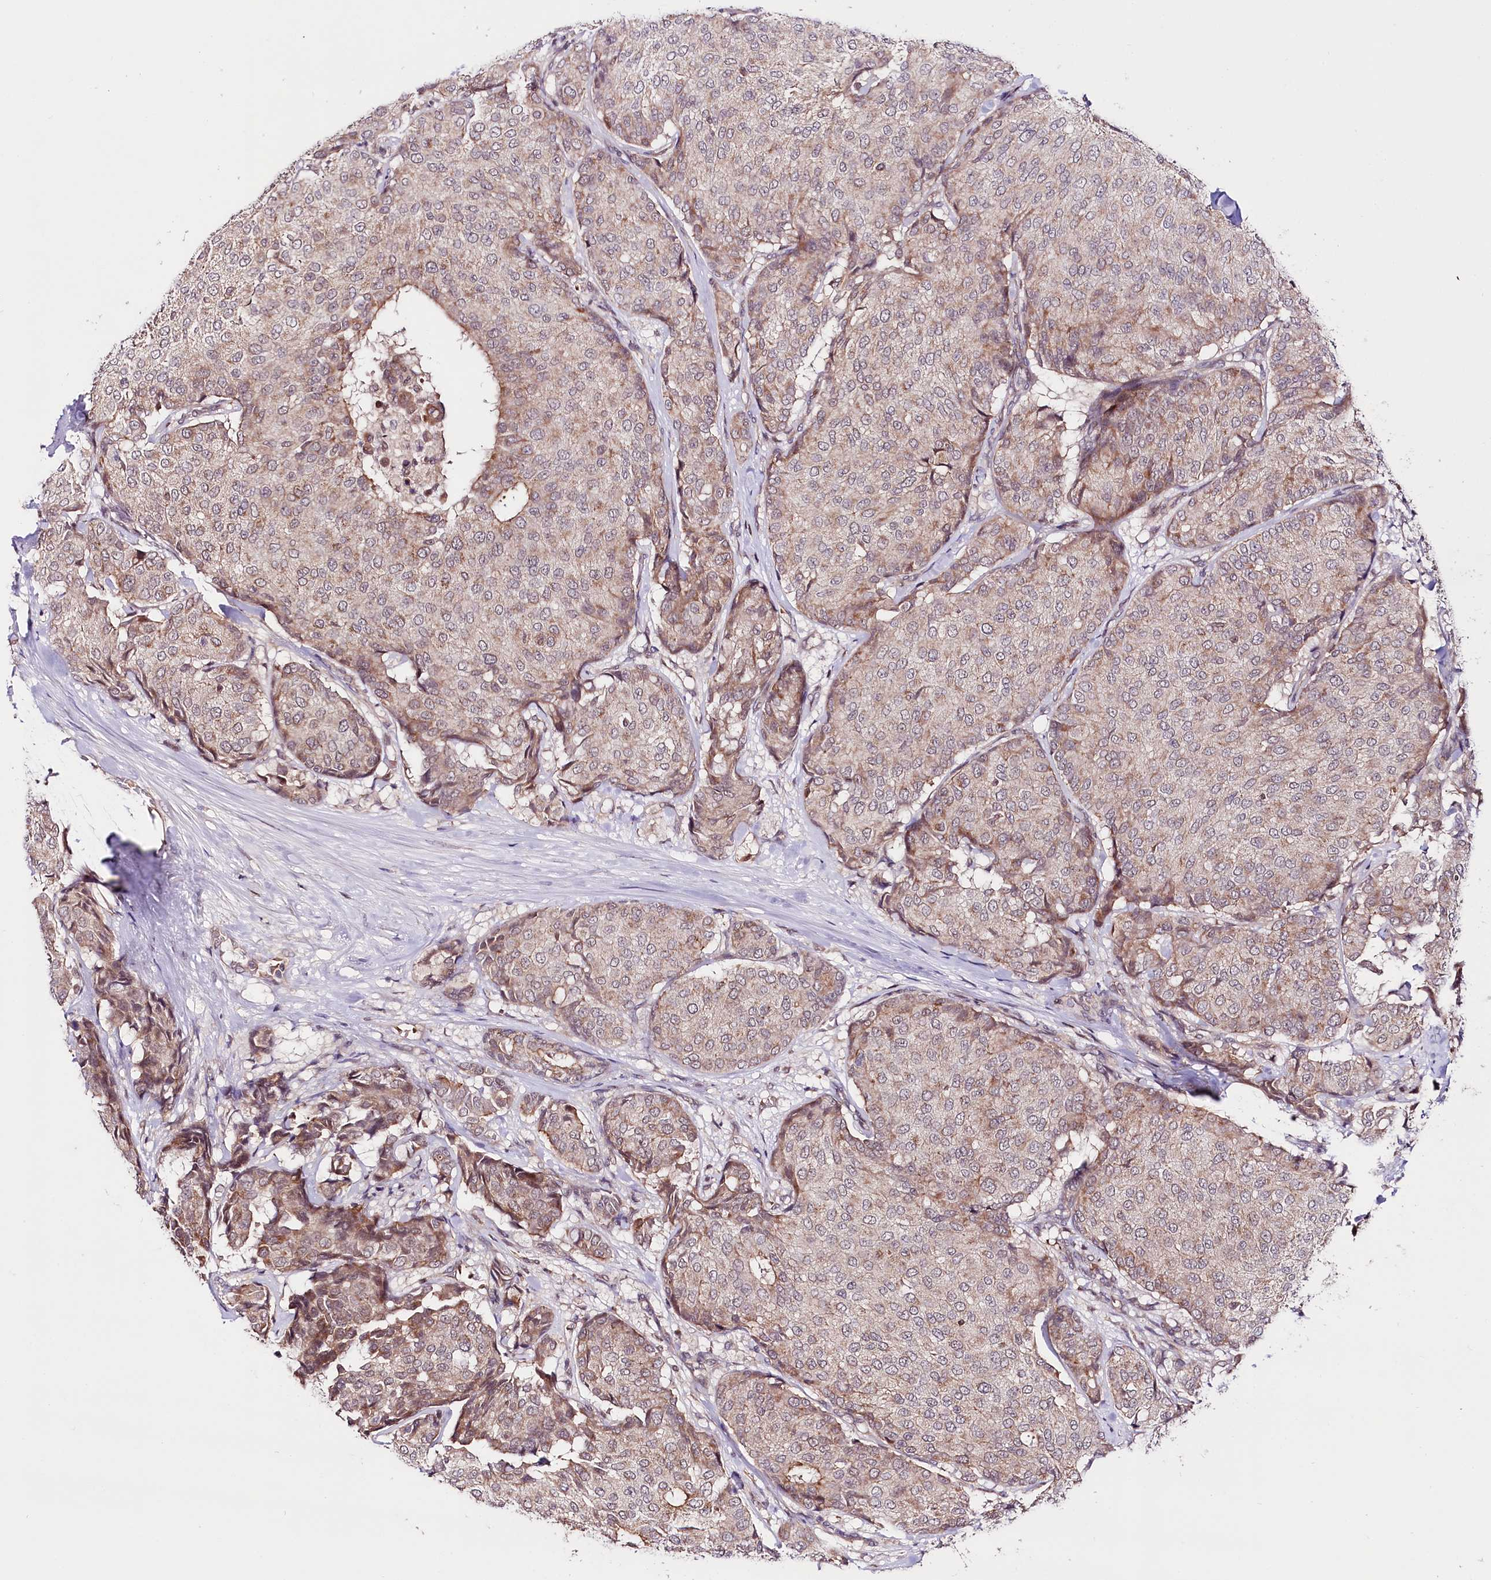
{"staining": {"intensity": "moderate", "quantity": "<25%", "location": "cytoplasmic/membranous"}, "tissue": "breast cancer", "cell_type": "Tumor cells", "image_type": "cancer", "snomed": [{"axis": "morphology", "description": "Duct carcinoma"}, {"axis": "topography", "description": "Breast"}], "caption": "Breast cancer (invasive ductal carcinoma) stained for a protein shows moderate cytoplasmic/membranous positivity in tumor cells.", "gene": "TAFAZZIN", "patient": {"sex": "female", "age": 75}}